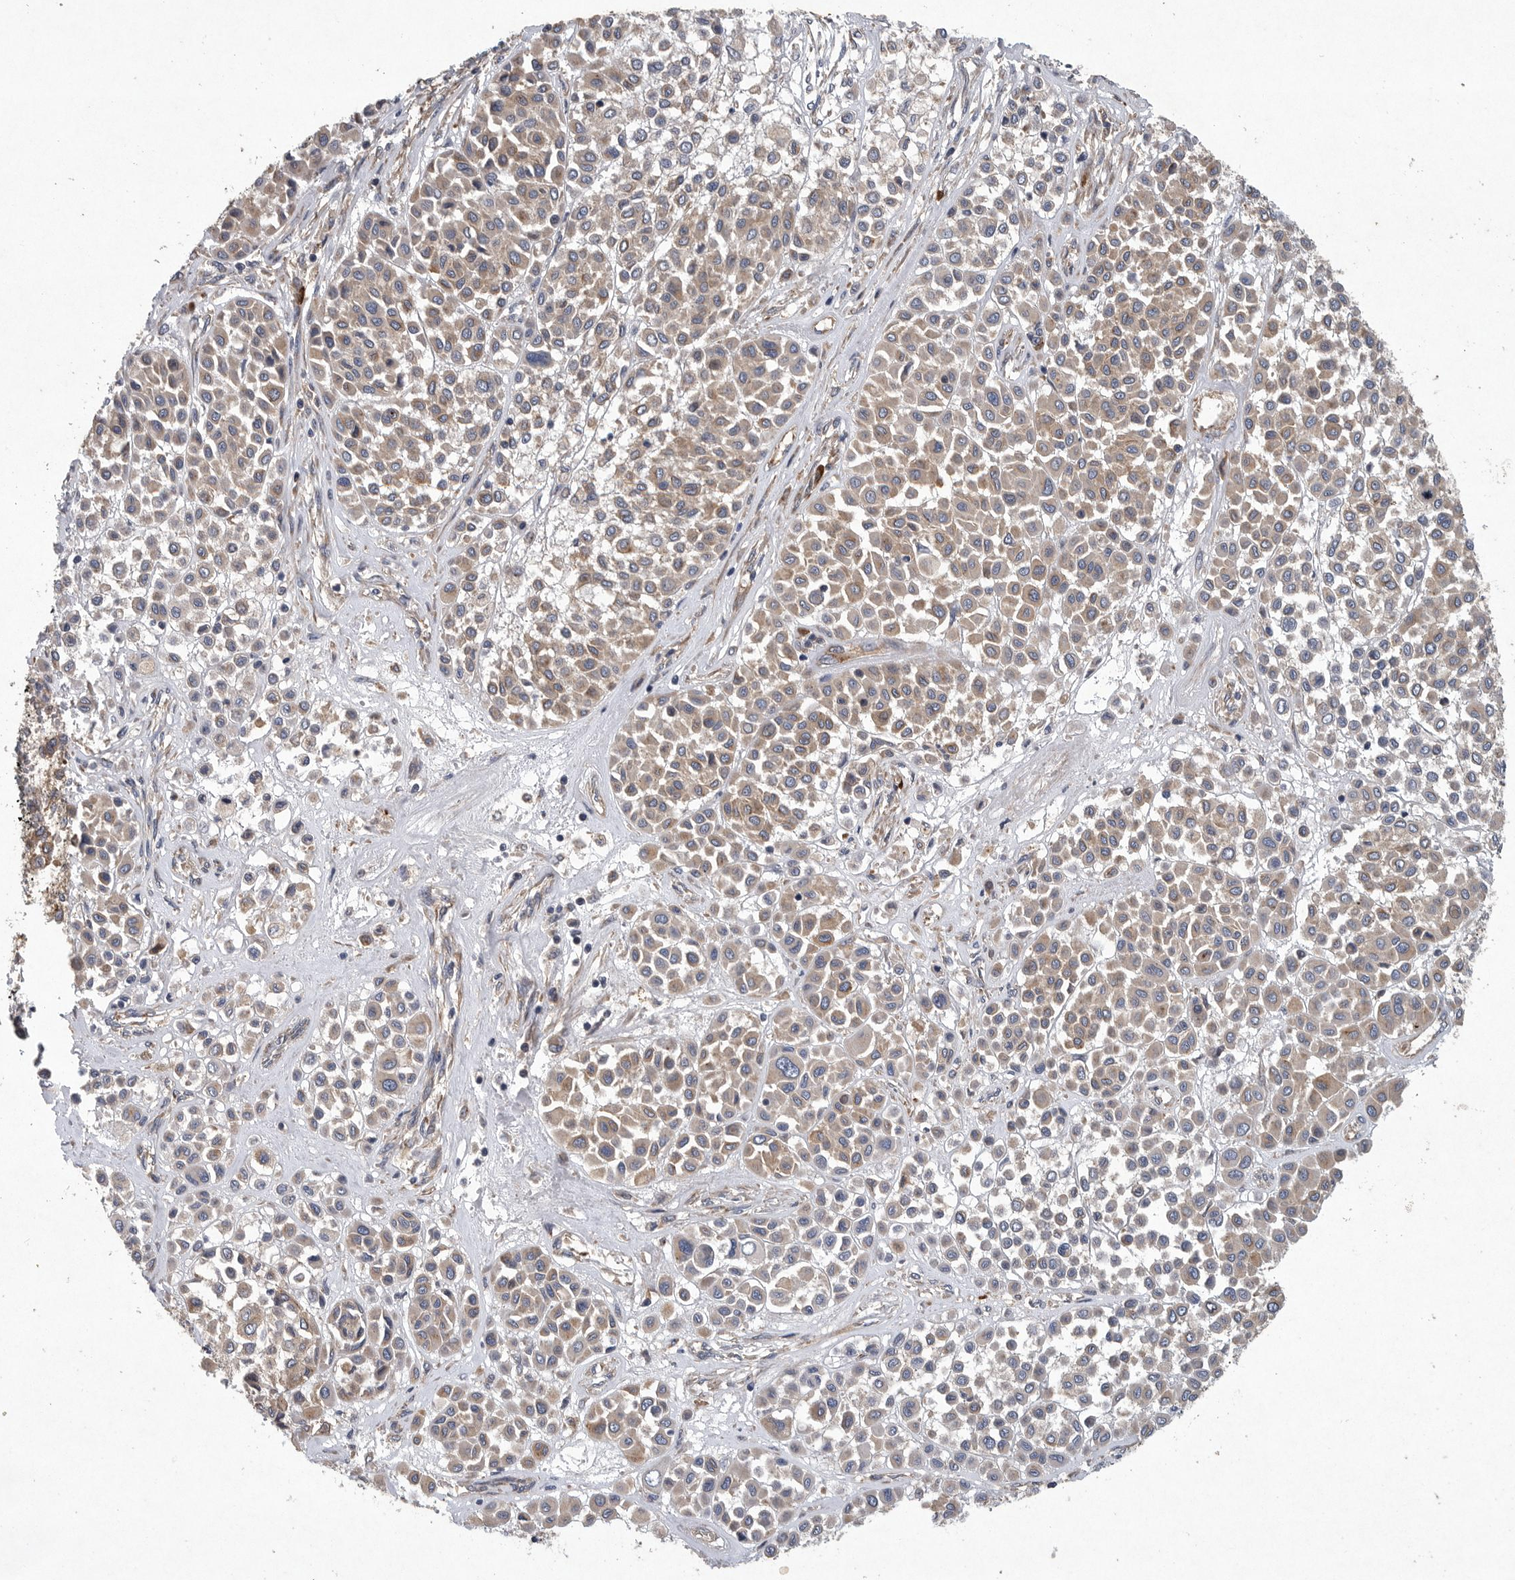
{"staining": {"intensity": "weak", "quantity": ">75%", "location": "cytoplasmic/membranous"}, "tissue": "melanoma", "cell_type": "Tumor cells", "image_type": "cancer", "snomed": [{"axis": "morphology", "description": "Malignant melanoma, Metastatic site"}, {"axis": "topography", "description": "Soft tissue"}], "caption": "Human malignant melanoma (metastatic site) stained for a protein (brown) reveals weak cytoplasmic/membranous positive expression in about >75% of tumor cells.", "gene": "OXR1", "patient": {"sex": "male", "age": 41}}